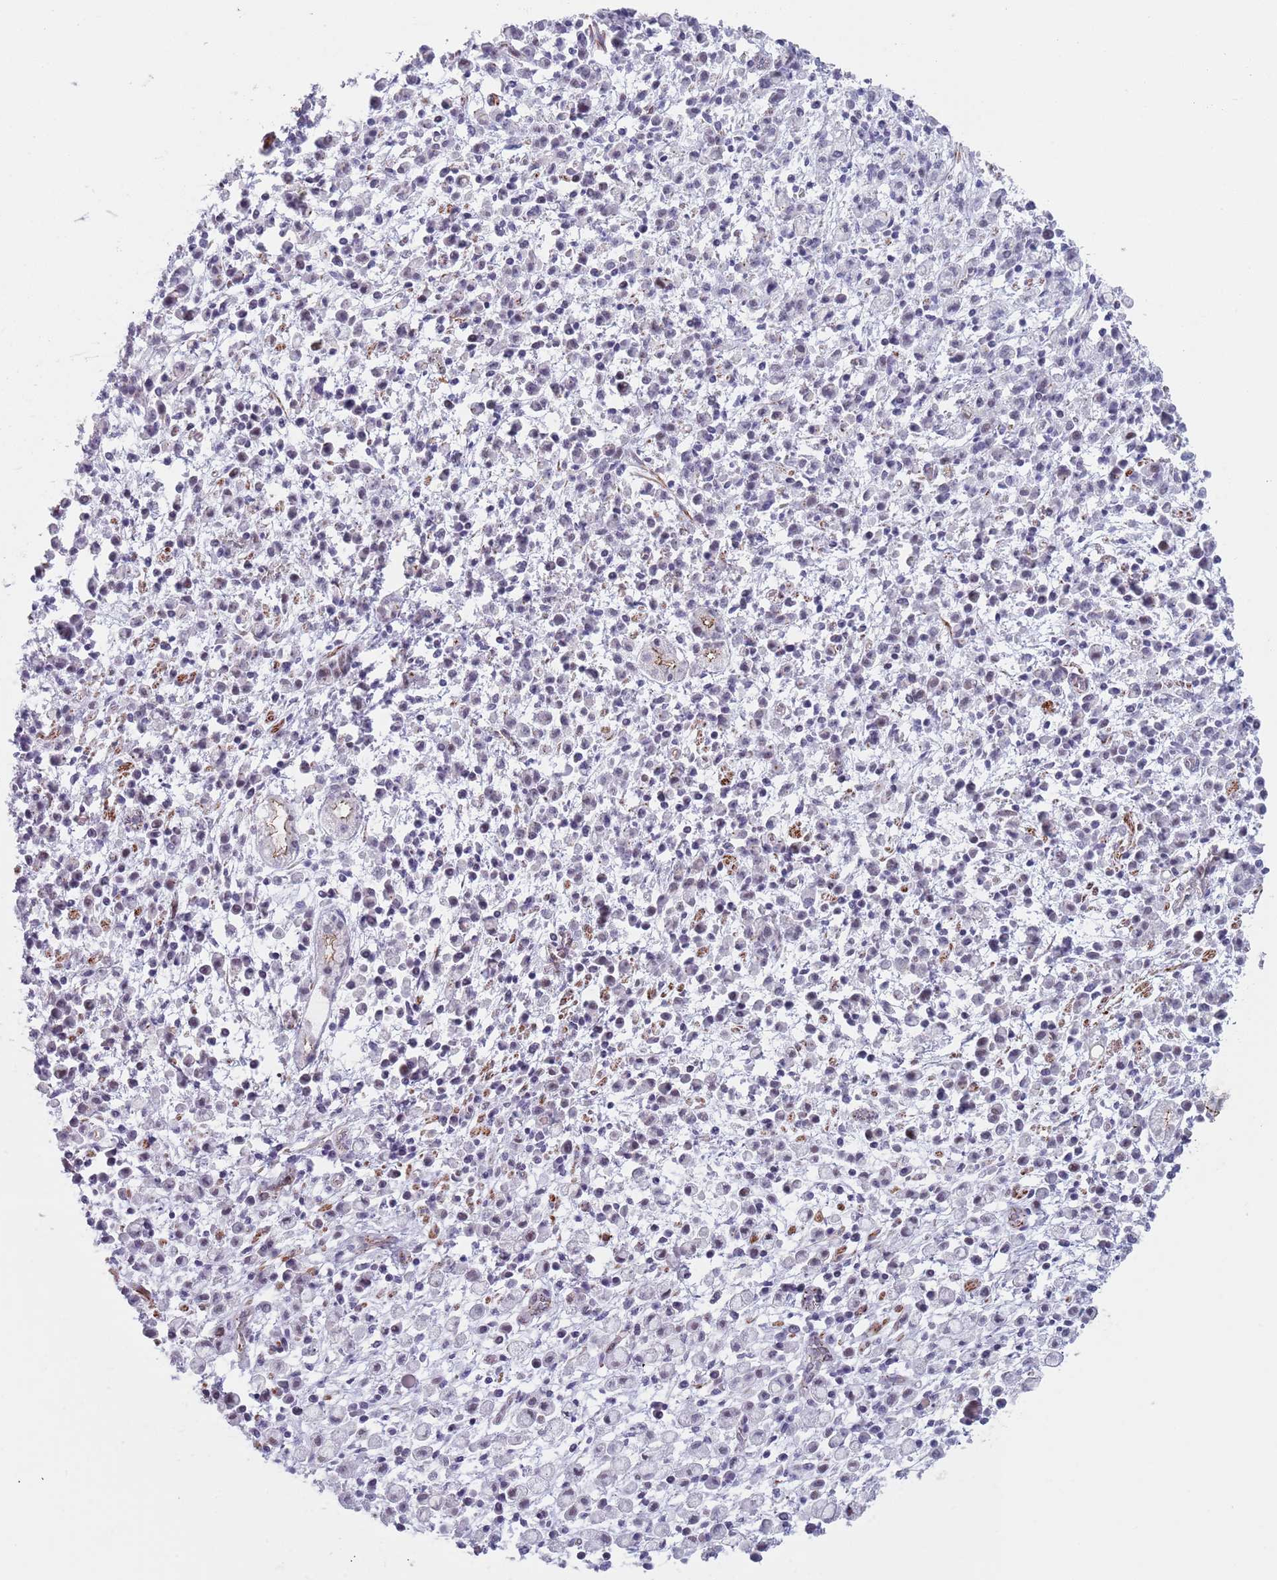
{"staining": {"intensity": "negative", "quantity": "none", "location": "none"}, "tissue": "stomach cancer", "cell_type": "Tumor cells", "image_type": "cancer", "snomed": [{"axis": "morphology", "description": "Adenocarcinoma, NOS"}, {"axis": "topography", "description": "Stomach"}], "caption": "This is an immunohistochemistry (IHC) micrograph of human stomach cancer. There is no staining in tumor cells.", "gene": "OR5A2", "patient": {"sex": "male", "age": 77}}